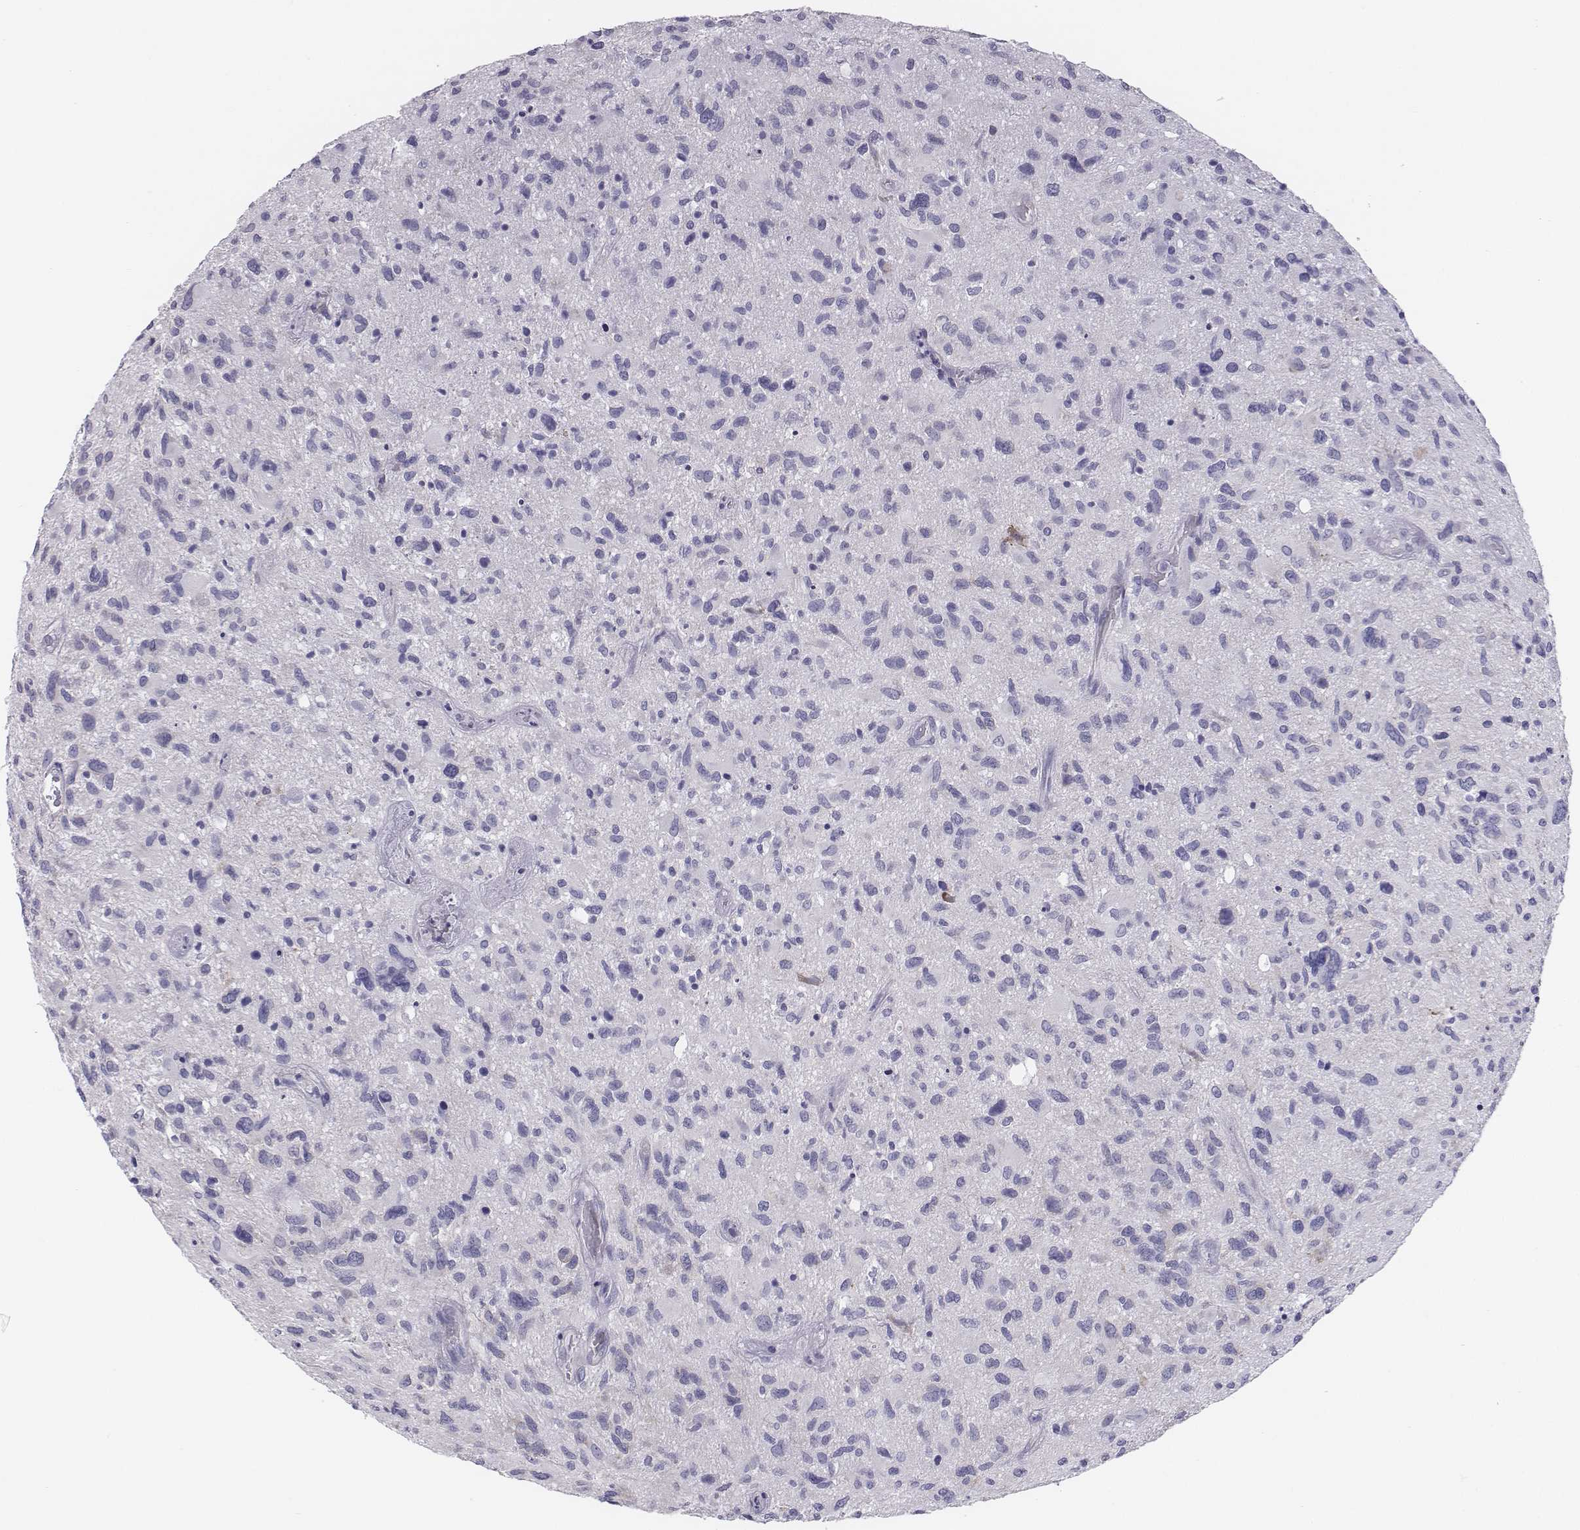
{"staining": {"intensity": "negative", "quantity": "none", "location": "none"}, "tissue": "glioma", "cell_type": "Tumor cells", "image_type": "cancer", "snomed": [{"axis": "morphology", "description": "Glioma, malignant, NOS"}, {"axis": "morphology", "description": "Glioma, malignant, High grade"}, {"axis": "topography", "description": "Brain"}], "caption": "Tumor cells show no significant protein staining in malignant glioma (high-grade). (DAB immunohistochemistry (IHC) visualized using brightfield microscopy, high magnification).", "gene": "CHST14", "patient": {"sex": "female", "age": 71}}